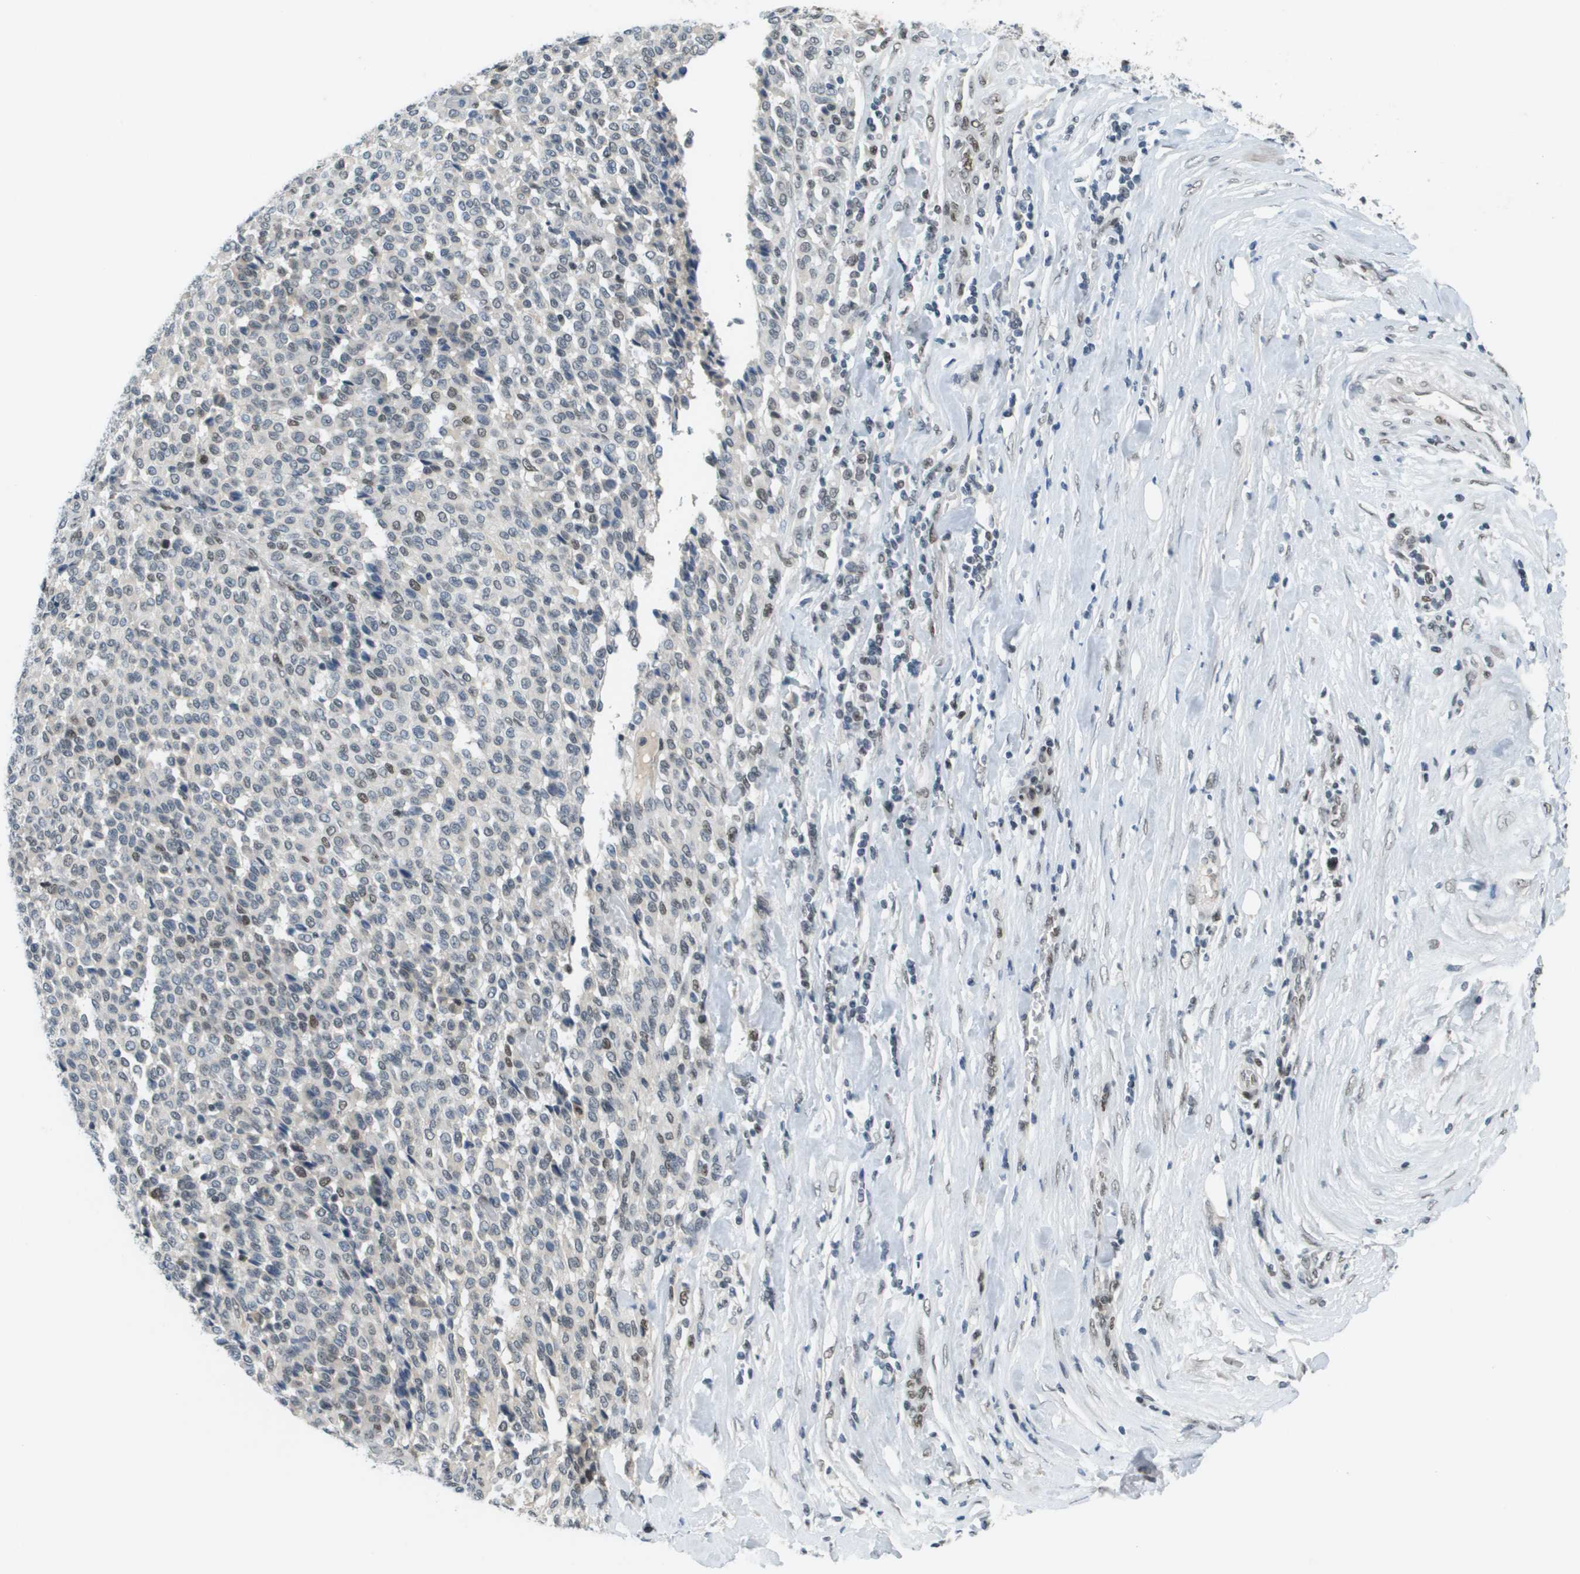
{"staining": {"intensity": "moderate", "quantity": "<25%", "location": "nuclear"}, "tissue": "melanoma", "cell_type": "Tumor cells", "image_type": "cancer", "snomed": [{"axis": "morphology", "description": "Malignant melanoma, Metastatic site"}, {"axis": "topography", "description": "Pancreas"}], "caption": "DAB (3,3'-diaminobenzidine) immunohistochemical staining of malignant melanoma (metastatic site) exhibits moderate nuclear protein staining in about <25% of tumor cells.", "gene": "CBX5", "patient": {"sex": "female", "age": 30}}